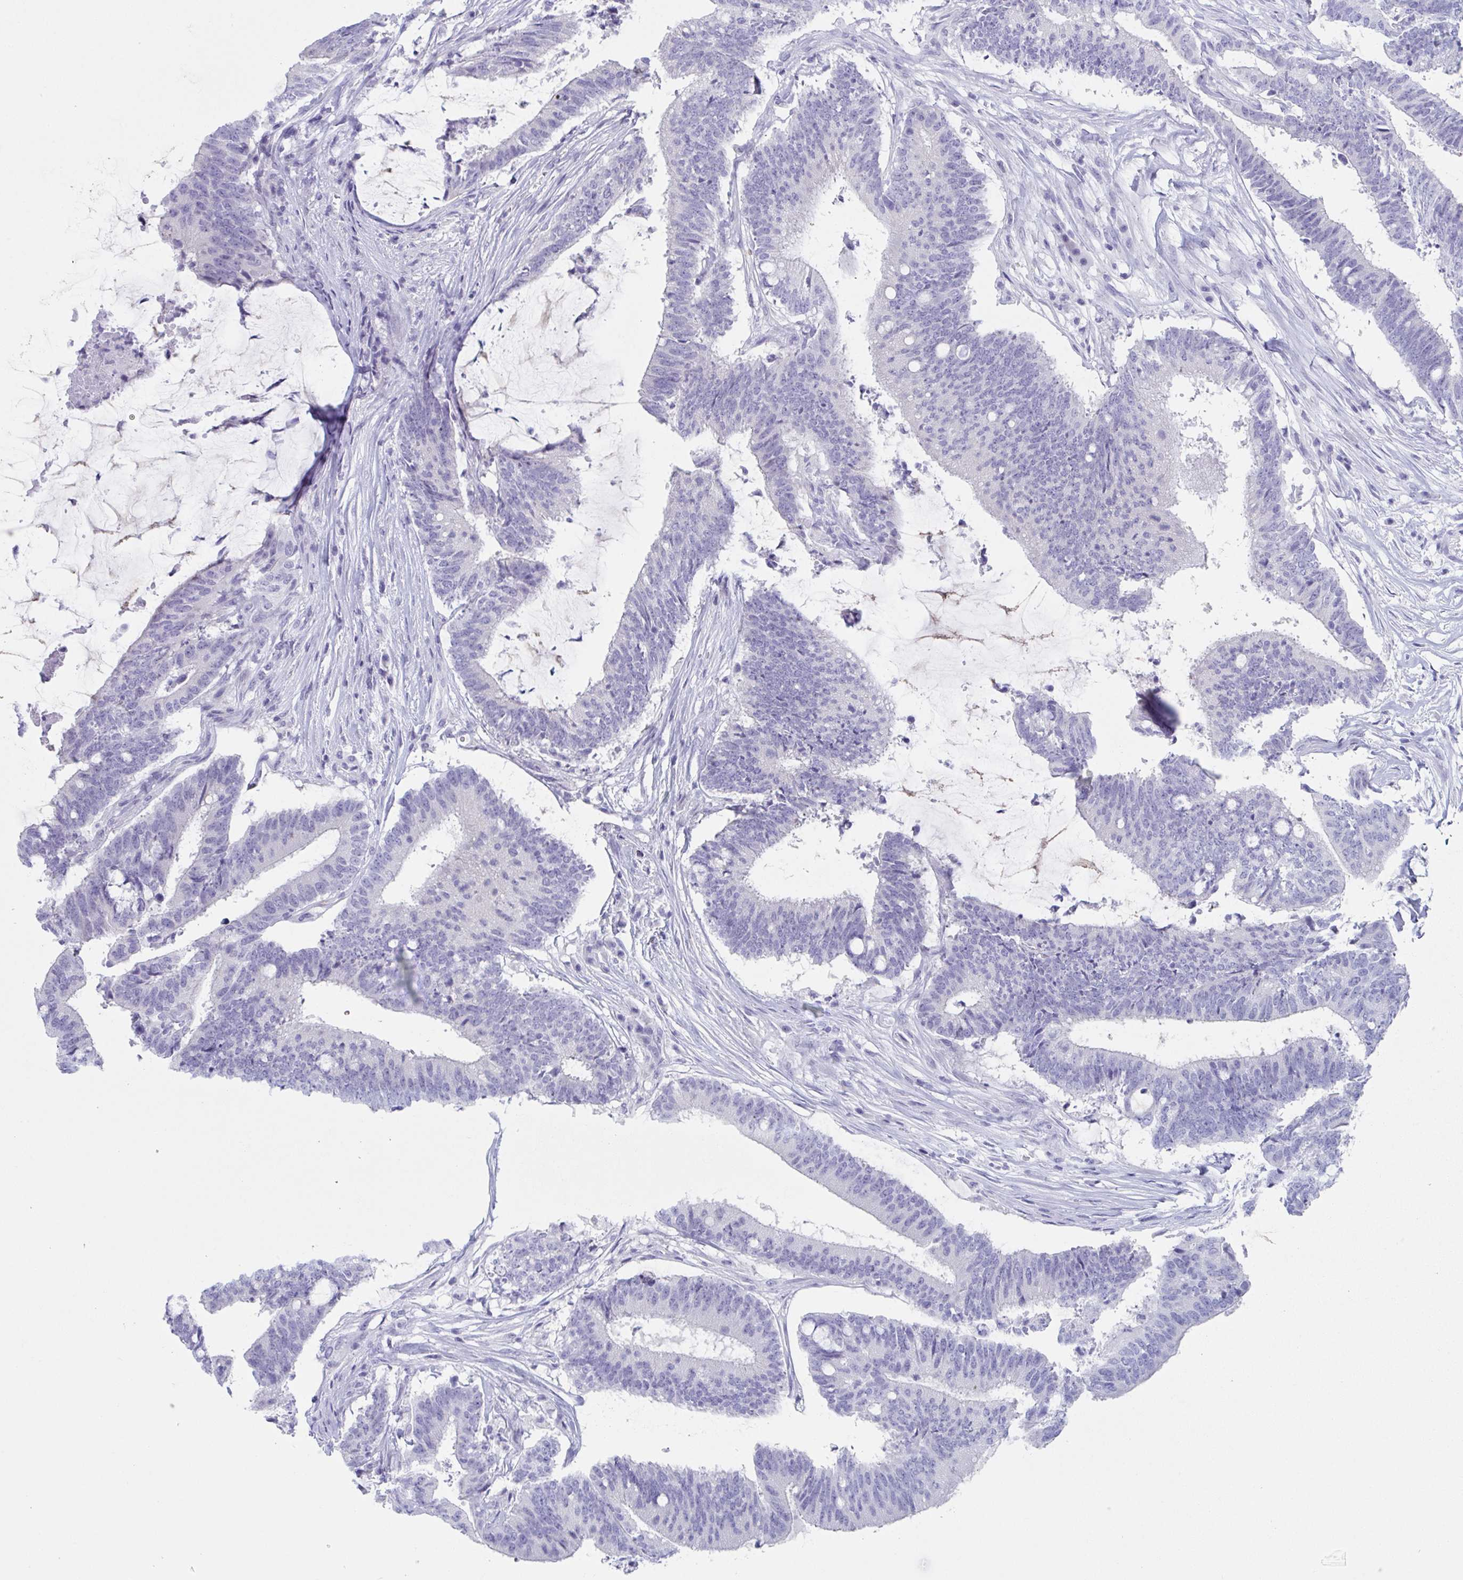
{"staining": {"intensity": "negative", "quantity": "none", "location": "none"}, "tissue": "colorectal cancer", "cell_type": "Tumor cells", "image_type": "cancer", "snomed": [{"axis": "morphology", "description": "Adenocarcinoma, NOS"}, {"axis": "topography", "description": "Colon"}], "caption": "Protein analysis of colorectal cancer displays no significant positivity in tumor cells.", "gene": "ZPBP", "patient": {"sex": "female", "age": 43}}